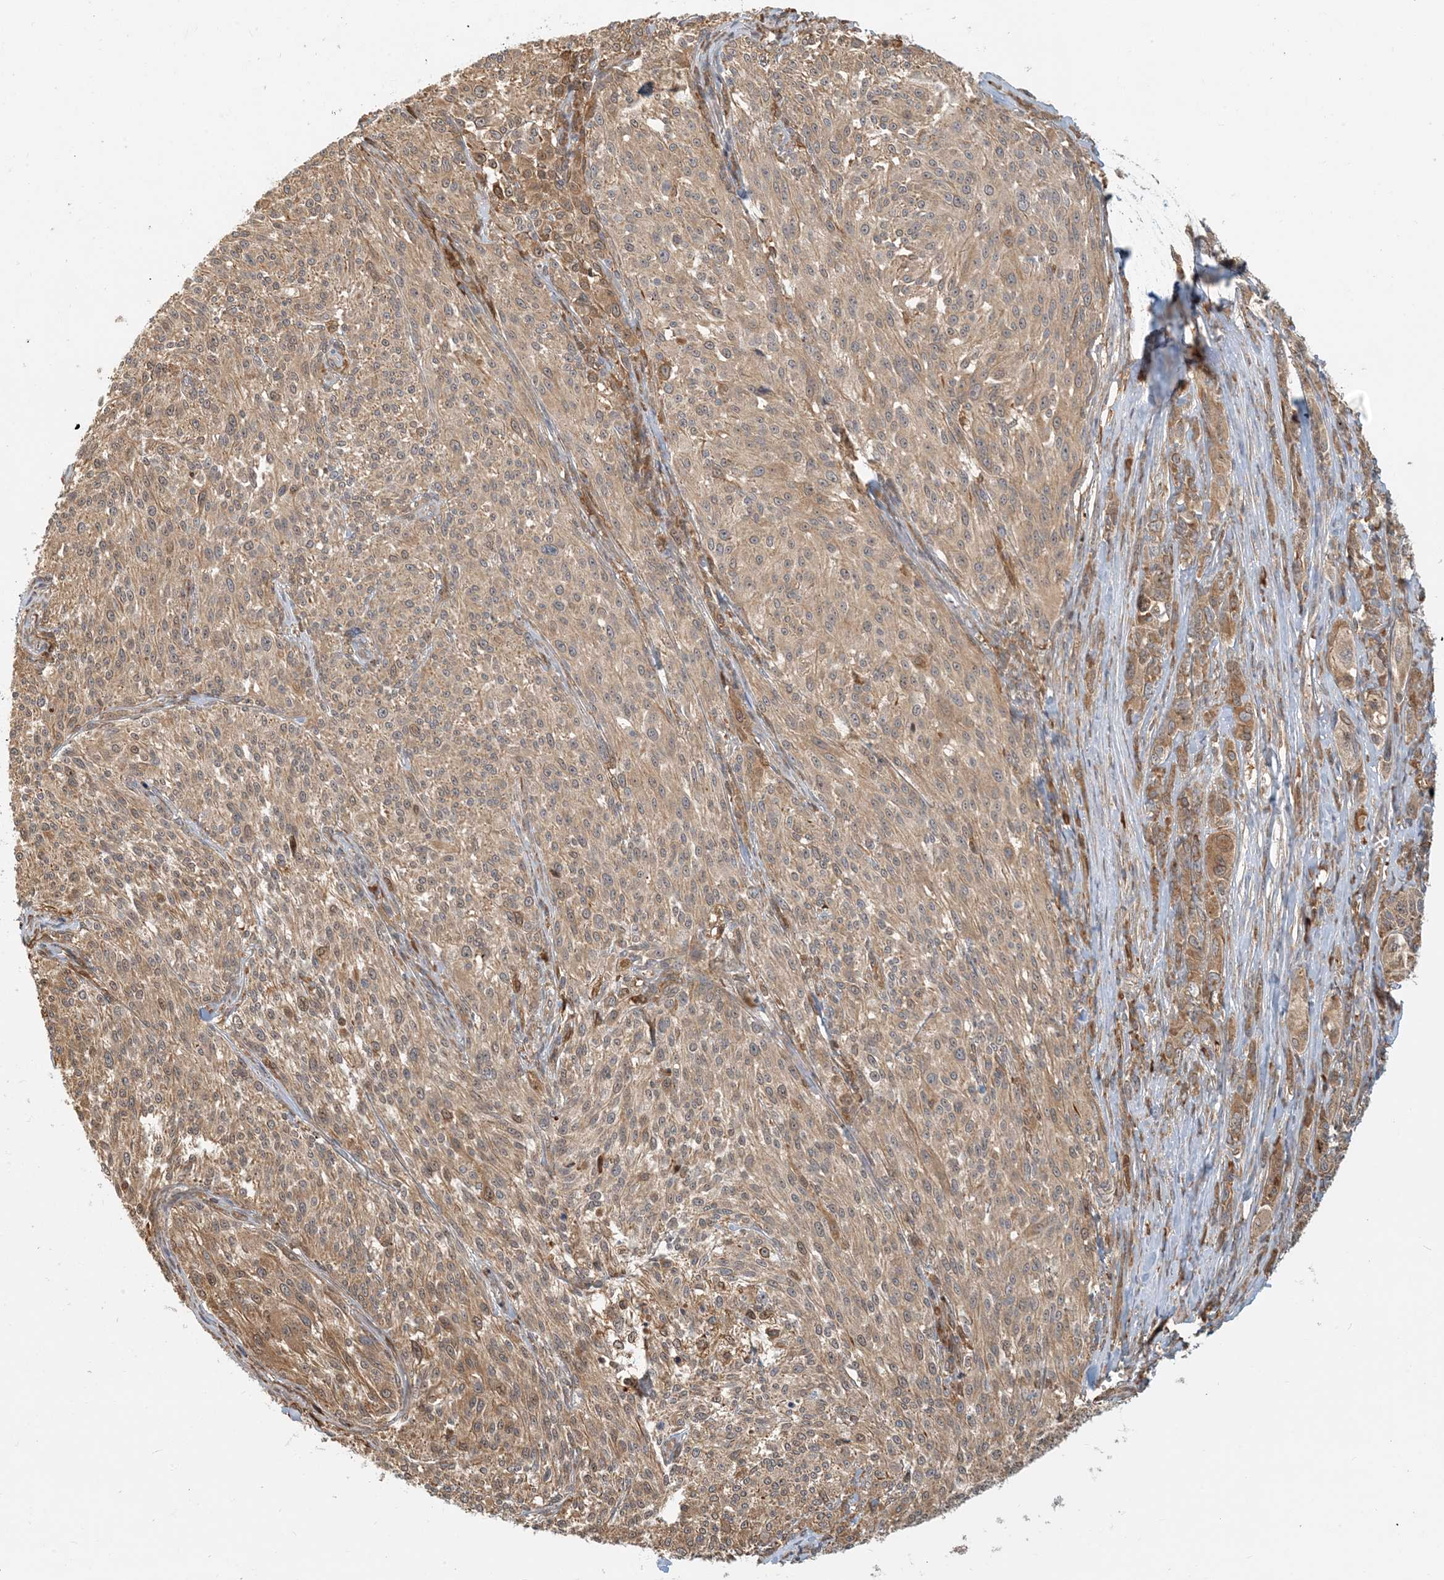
{"staining": {"intensity": "moderate", "quantity": "25%-75%", "location": "cytoplasmic/membranous"}, "tissue": "melanoma", "cell_type": "Tumor cells", "image_type": "cancer", "snomed": [{"axis": "morphology", "description": "Malignant melanoma, NOS"}, {"axis": "topography", "description": "Skin of trunk"}], "caption": "About 25%-75% of tumor cells in malignant melanoma reveal moderate cytoplasmic/membranous protein expression as visualized by brown immunohistochemical staining.", "gene": "HNMT", "patient": {"sex": "male", "age": 71}}